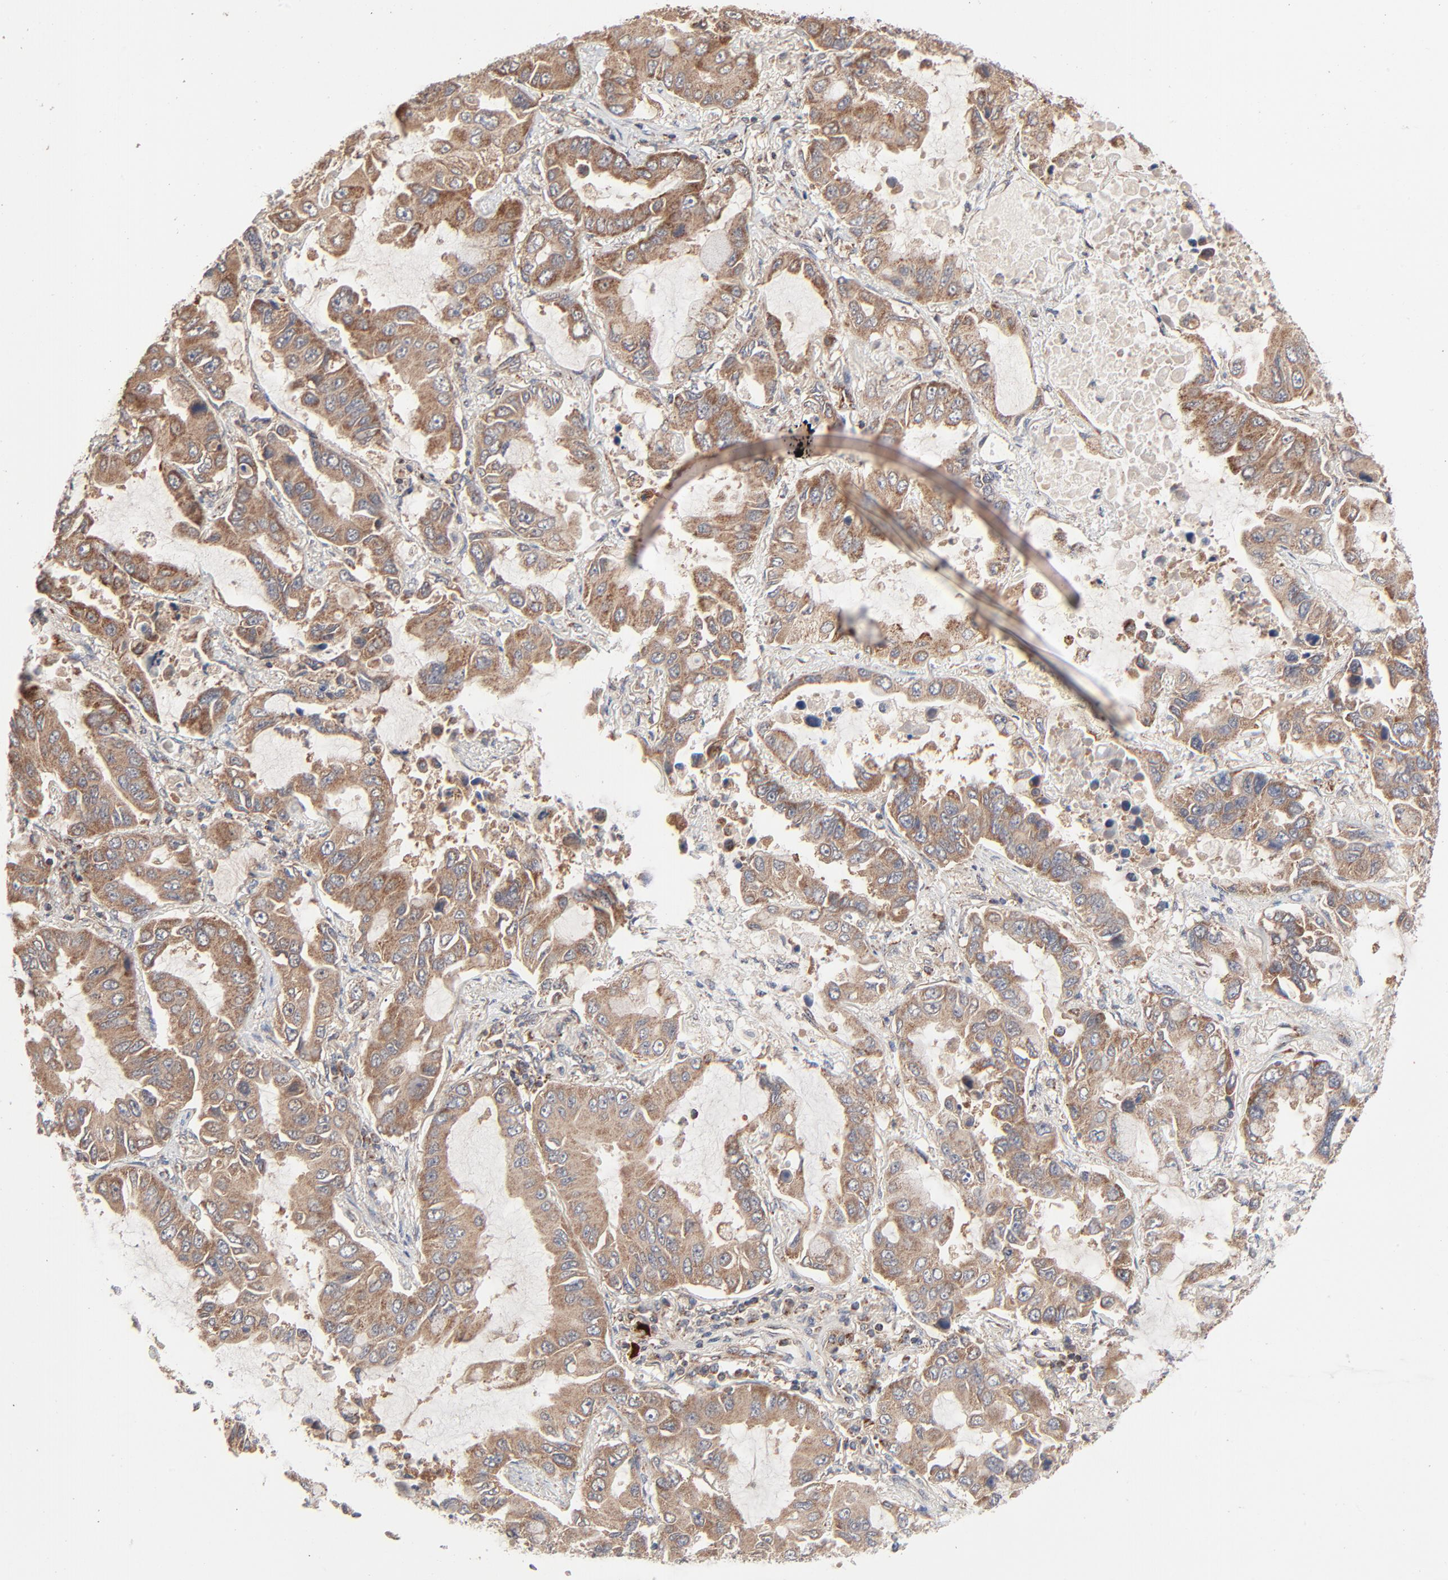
{"staining": {"intensity": "moderate", "quantity": ">75%", "location": "cytoplasmic/membranous"}, "tissue": "lung cancer", "cell_type": "Tumor cells", "image_type": "cancer", "snomed": [{"axis": "morphology", "description": "Adenocarcinoma, NOS"}, {"axis": "topography", "description": "Lung"}], "caption": "Lung adenocarcinoma tissue demonstrates moderate cytoplasmic/membranous expression in about >75% of tumor cells", "gene": "ABLIM3", "patient": {"sex": "male", "age": 64}}